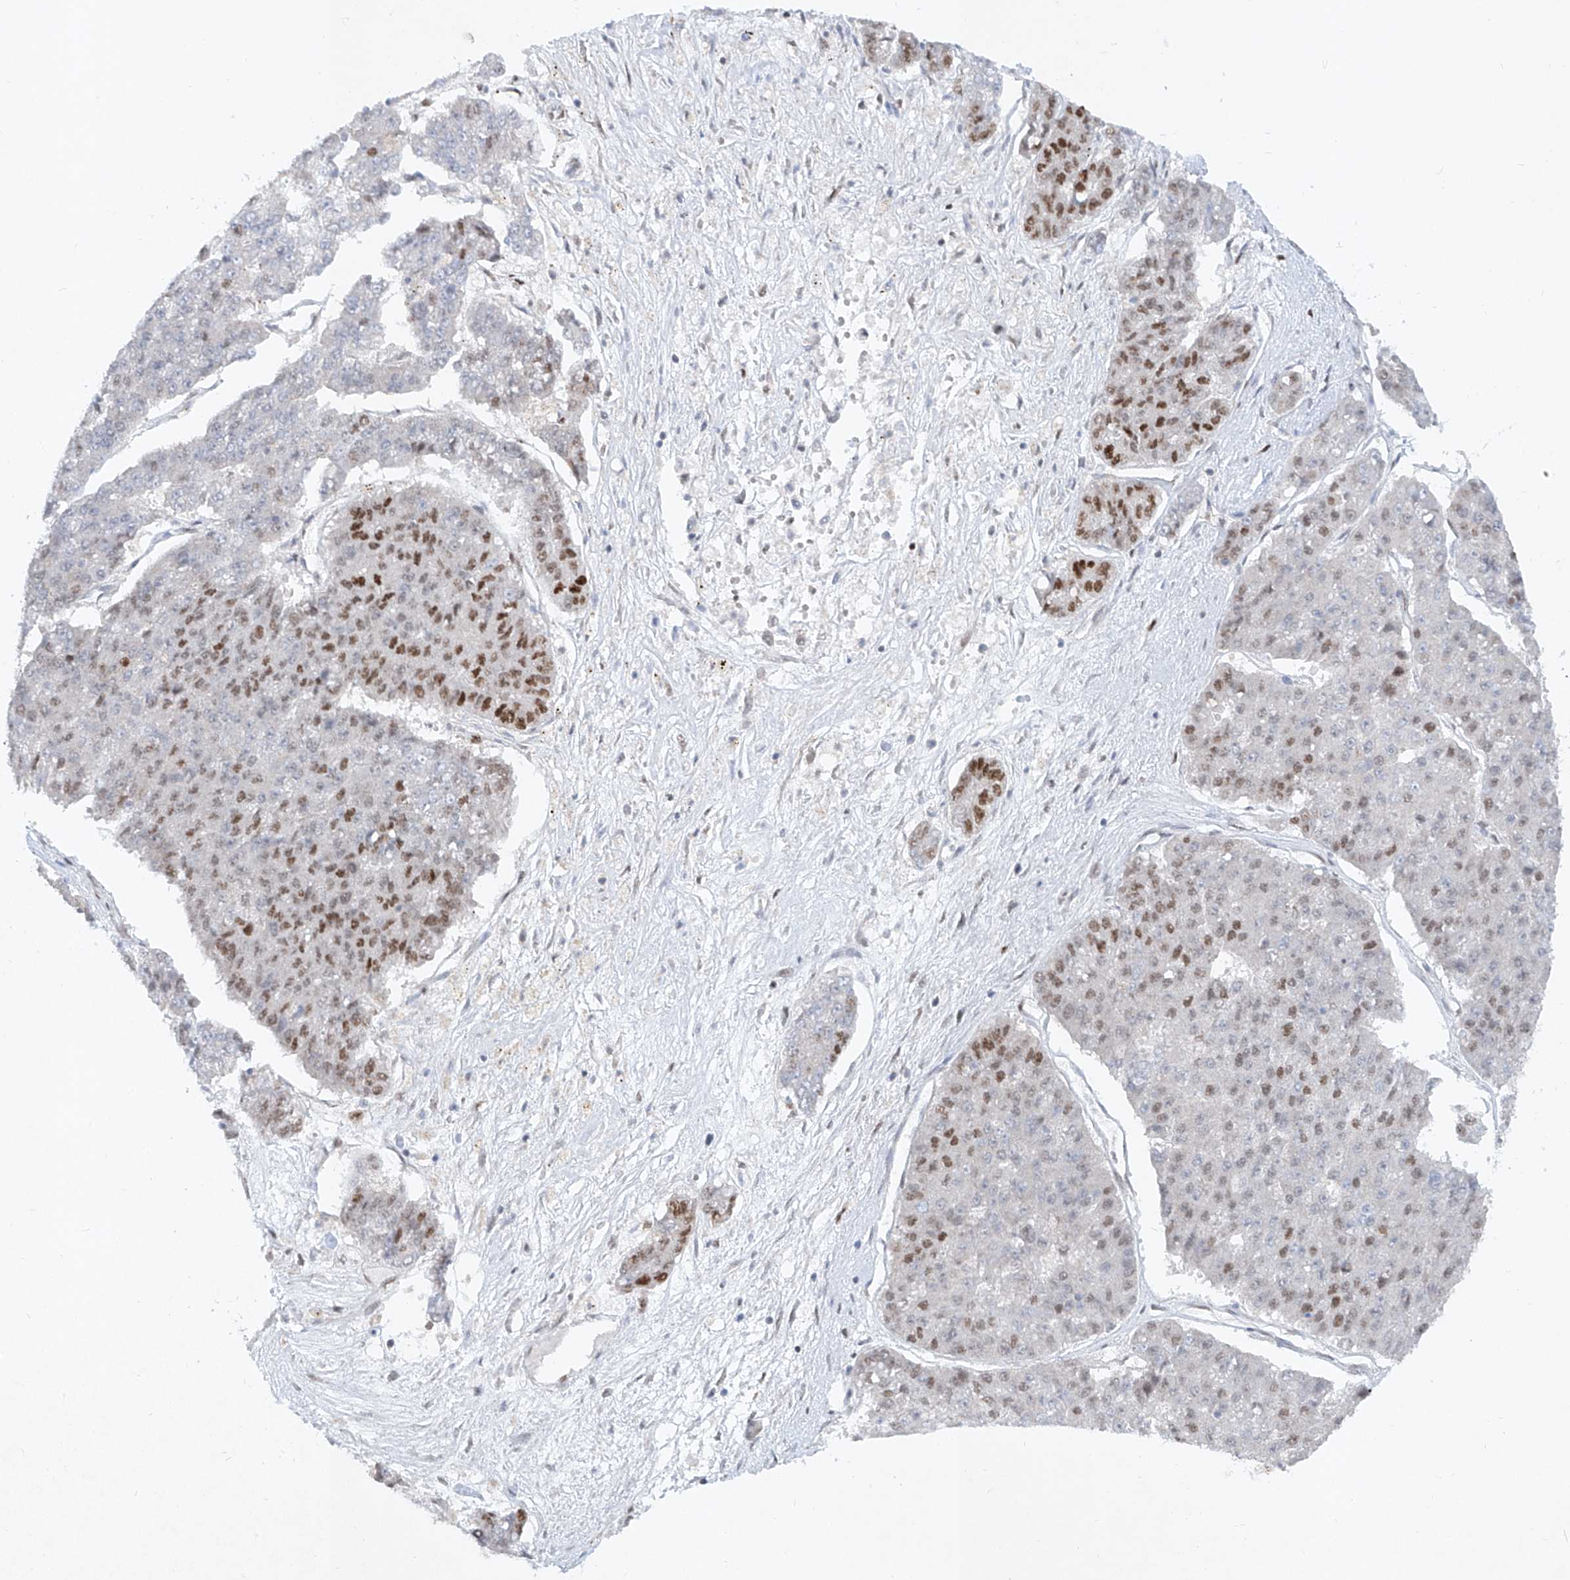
{"staining": {"intensity": "moderate", "quantity": "<25%", "location": "nuclear"}, "tissue": "pancreatic cancer", "cell_type": "Tumor cells", "image_type": "cancer", "snomed": [{"axis": "morphology", "description": "Adenocarcinoma, NOS"}, {"axis": "topography", "description": "Pancreas"}], "caption": "The micrograph demonstrates immunohistochemical staining of adenocarcinoma (pancreatic). There is moderate nuclear staining is seen in approximately <25% of tumor cells. (Brightfield microscopy of DAB IHC at high magnification).", "gene": "TAF4", "patient": {"sex": "male", "age": 50}}